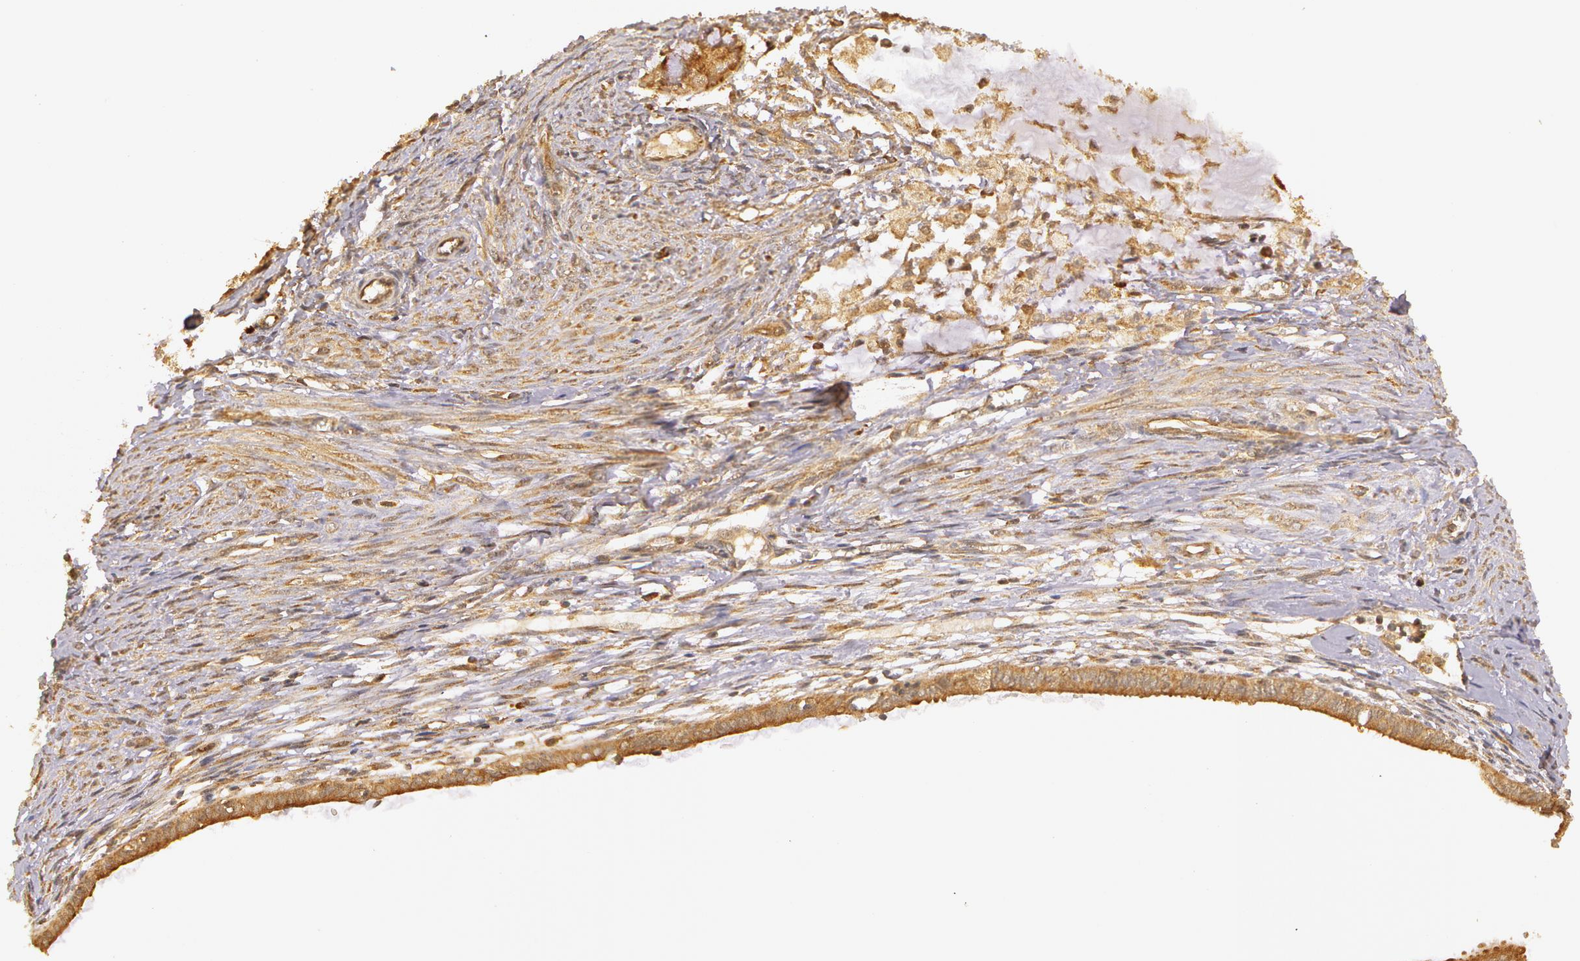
{"staining": {"intensity": "moderate", "quantity": ">75%", "location": "cytoplasmic/membranous"}, "tissue": "endometrial cancer", "cell_type": "Tumor cells", "image_type": "cancer", "snomed": [{"axis": "morphology", "description": "Adenocarcinoma, NOS"}, {"axis": "topography", "description": "Endometrium"}], "caption": "Immunohistochemical staining of endometrial cancer (adenocarcinoma) exhibits medium levels of moderate cytoplasmic/membranous protein staining in about >75% of tumor cells.", "gene": "ASCC2", "patient": {"sex": "female", "age": 76}}